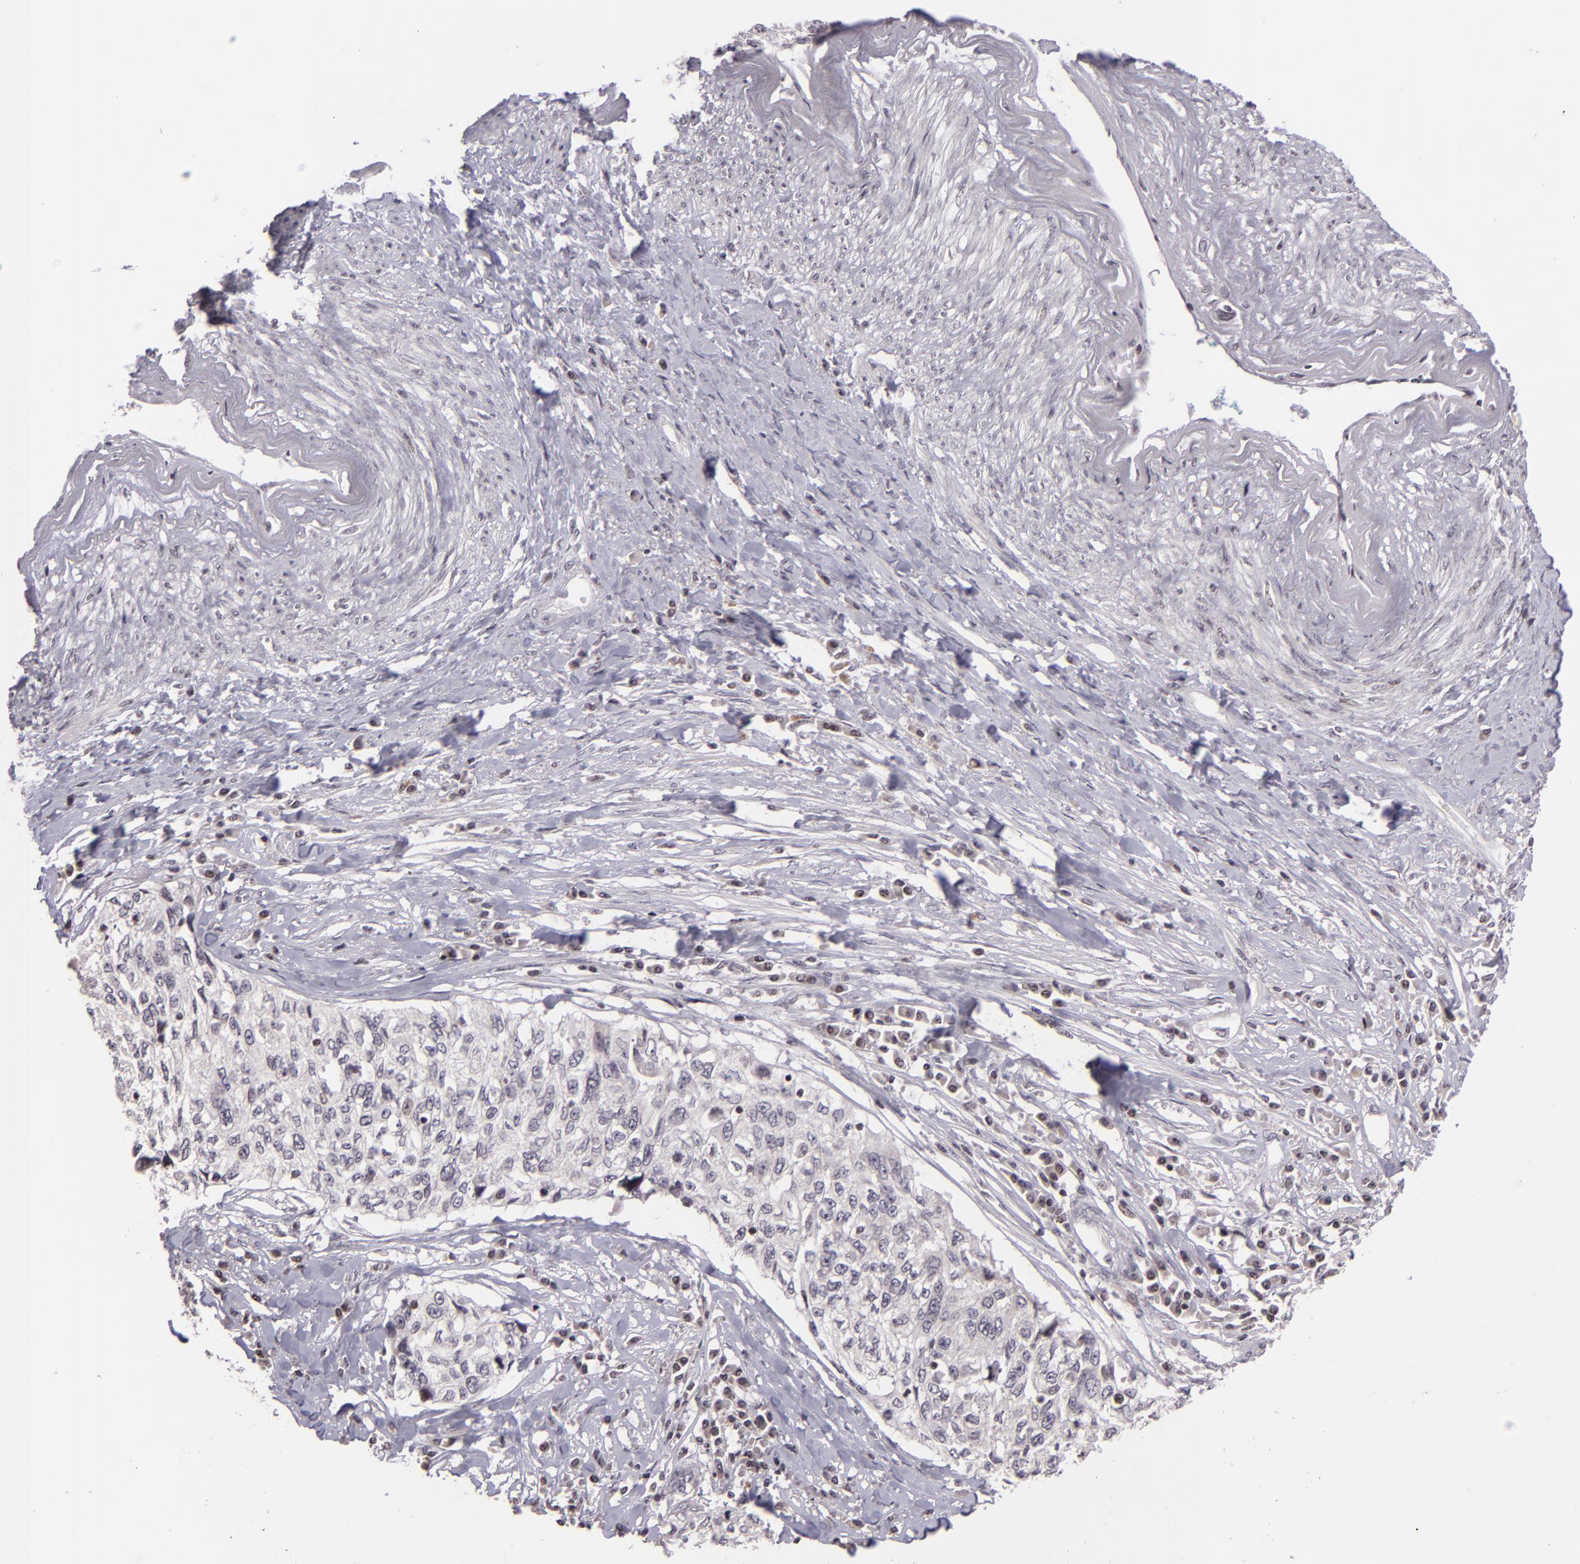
{"staining": {"intensity": "negative", "quantity": "none", "location": "none"}, "tissue": "cervical cancer", "cell_type": "Tumor cells", "image_type": "cancer", "snomed": [{"axis": "morphology", "description": "Squamous cell carcinoma, NOS"}, {"axis": "topography", "description": "Cervix"}], "caption": "IHC micrograph of neoplastic tissue: human squamous cell carcinoma (cervical) stained with DAB (3,3'-diaminobenzidine) reveals no significant protein staining in tumor cells. The staining was performed using DAB (3,3'-diaminobenzidine) to visualize the protein expression in brown, while the nuclei were stained in blue with hematoxylin (Magnification: 20x).", "gene": "AKAP6", "patient": {"sex": "female", "age": 57}}